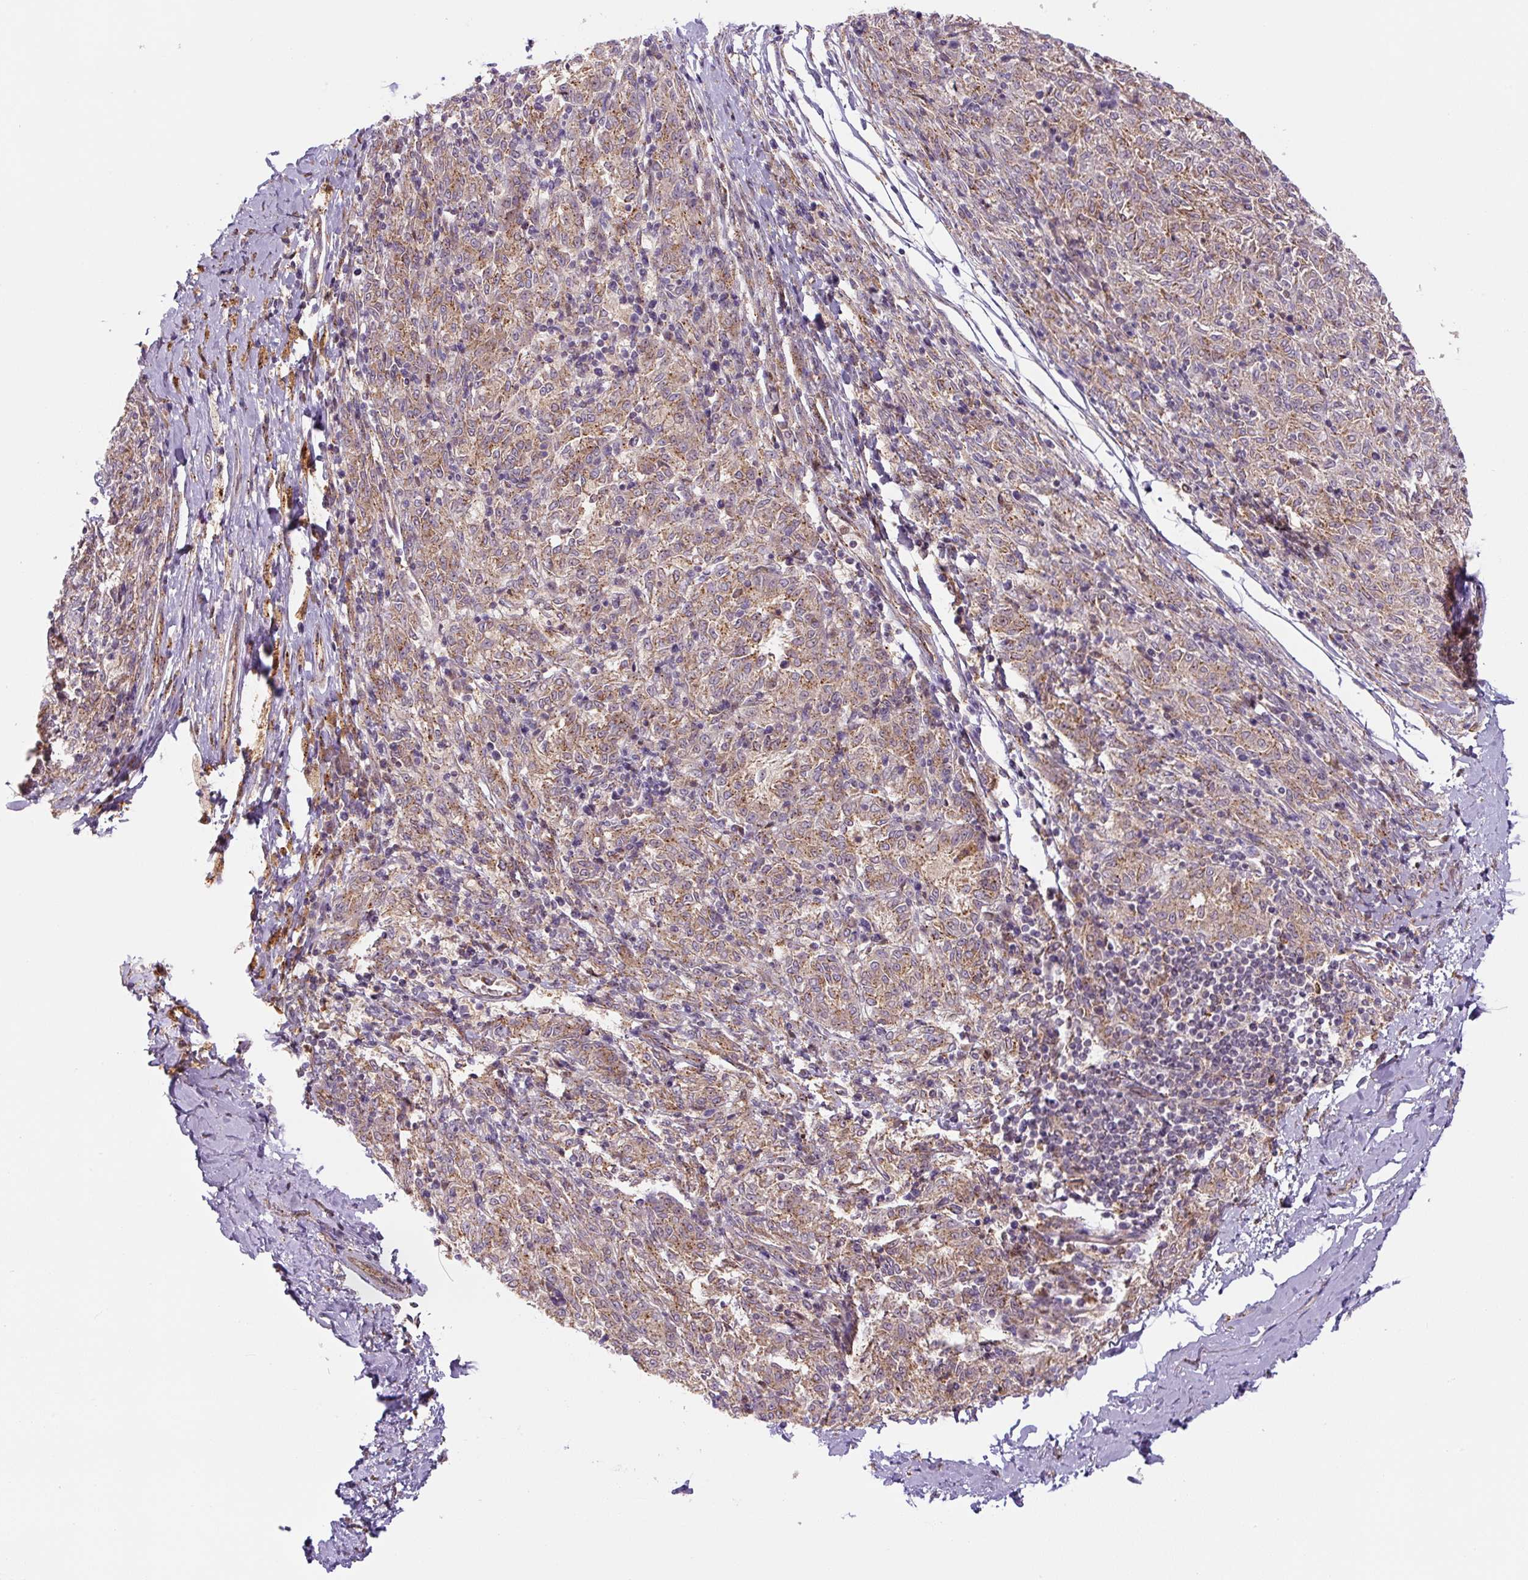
{"staining": {"intensity": "moderate", "quantity": ">75%", "location": "cytoplasmic/membranous"}, "tissue": "melanoma", "cell_type": "Tumor cells", "image_type": "cancer", "snomed": [{"axis": "morphology", "description": "Malignant melanoma, NOS"}, {"axis": "topography", "description": "Skin"}], "caption": "About >75% of tumor cells in melanoma display moderate cytoplasmic/membranous protein staining as visualized by brown immunohistochemical staining.", "gene": "ZSWIM7", "patient": {"sex": "female", "age": 72}}